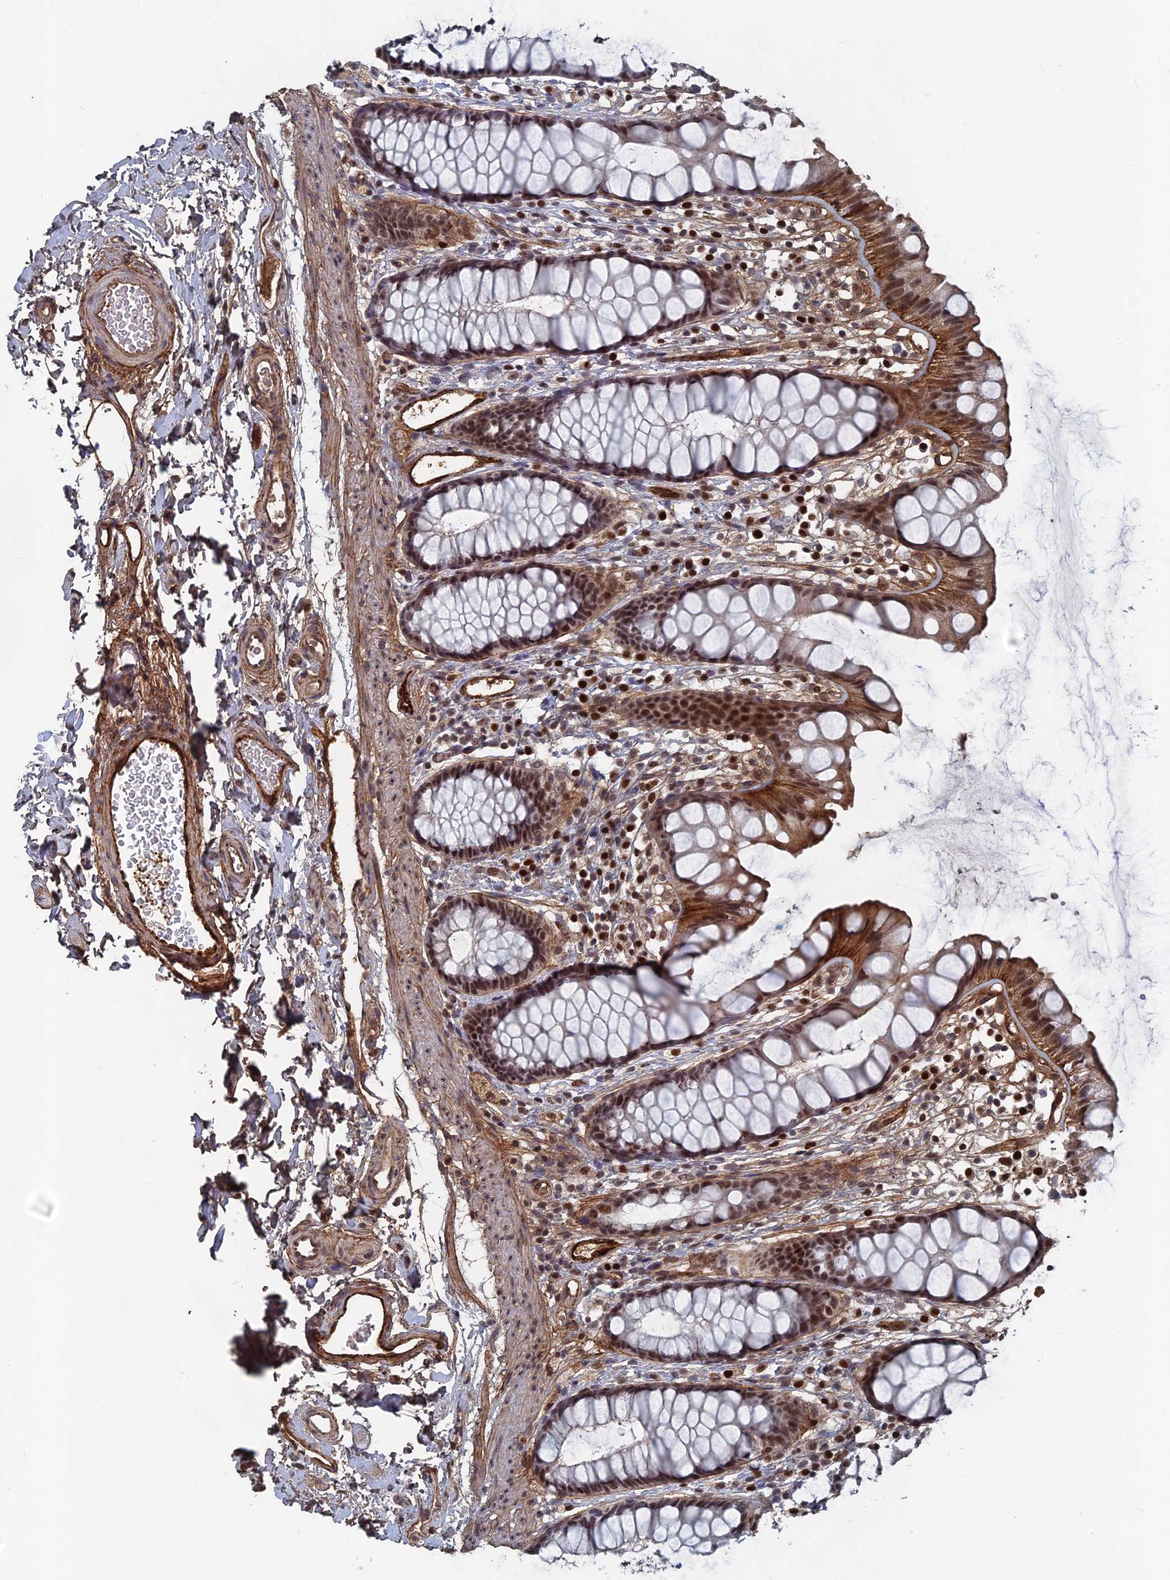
{"staining": {"intensity": "strong", "quantity": ">75%", "location": "cytoplasmic/membranous,nuclear"}, "tissue": "rectum", "cell_type": "Glandular cells", "image_type": "normal", "snomed": [{"axis": "morphology", "description": "Normal tissue, NOS"}, {"axis": "topography", "description": "Rectum"}], "caption": "Glandular cells reveal strong cytoplasmic/membranous,nuclear positivity in approximately >75% of cells in unremarkable rectum.", "gene": "SH3D21", "patient": {"sex": "female", "age": 65}}